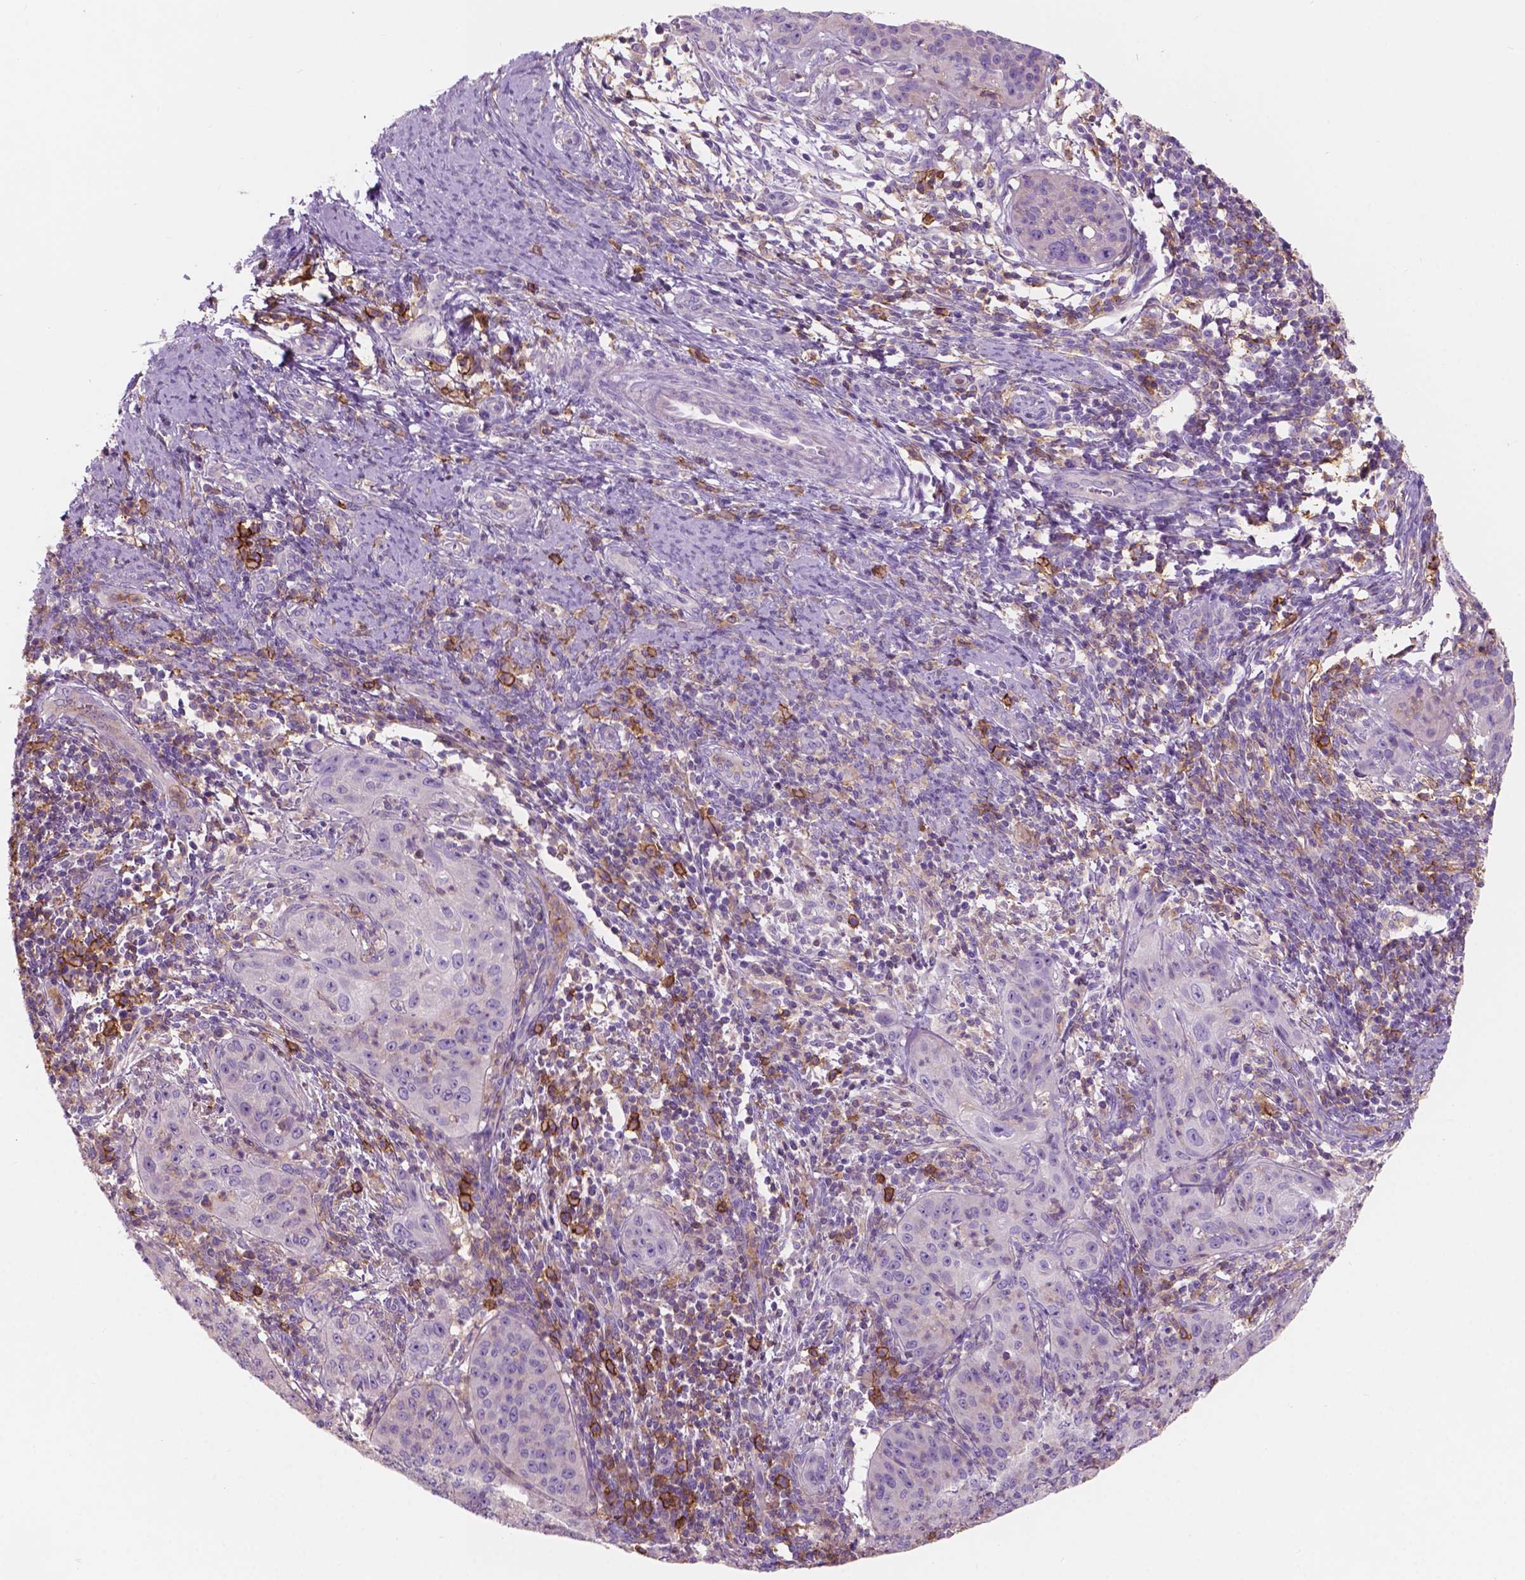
{"staining": {"intensity": "negative", "quantity": "none", "location": "none"}, "tissue": "cervical cancer", "cell_type": "Tumor cells", "image_type": "cancer", "snomed": [{"axis": "morphology", "description": "Squamous cell carcinoma, NOS"}, {"axis": "topography", "description": "Cervix"}], "caption": "A high-resolution photomicrograph shows IHC staining of cervical squamous cell carcinoma, which displays no significant expression in tumor cells.", "gene": "SEMA4A", "patient": {"sex": "female", "age": 30}}